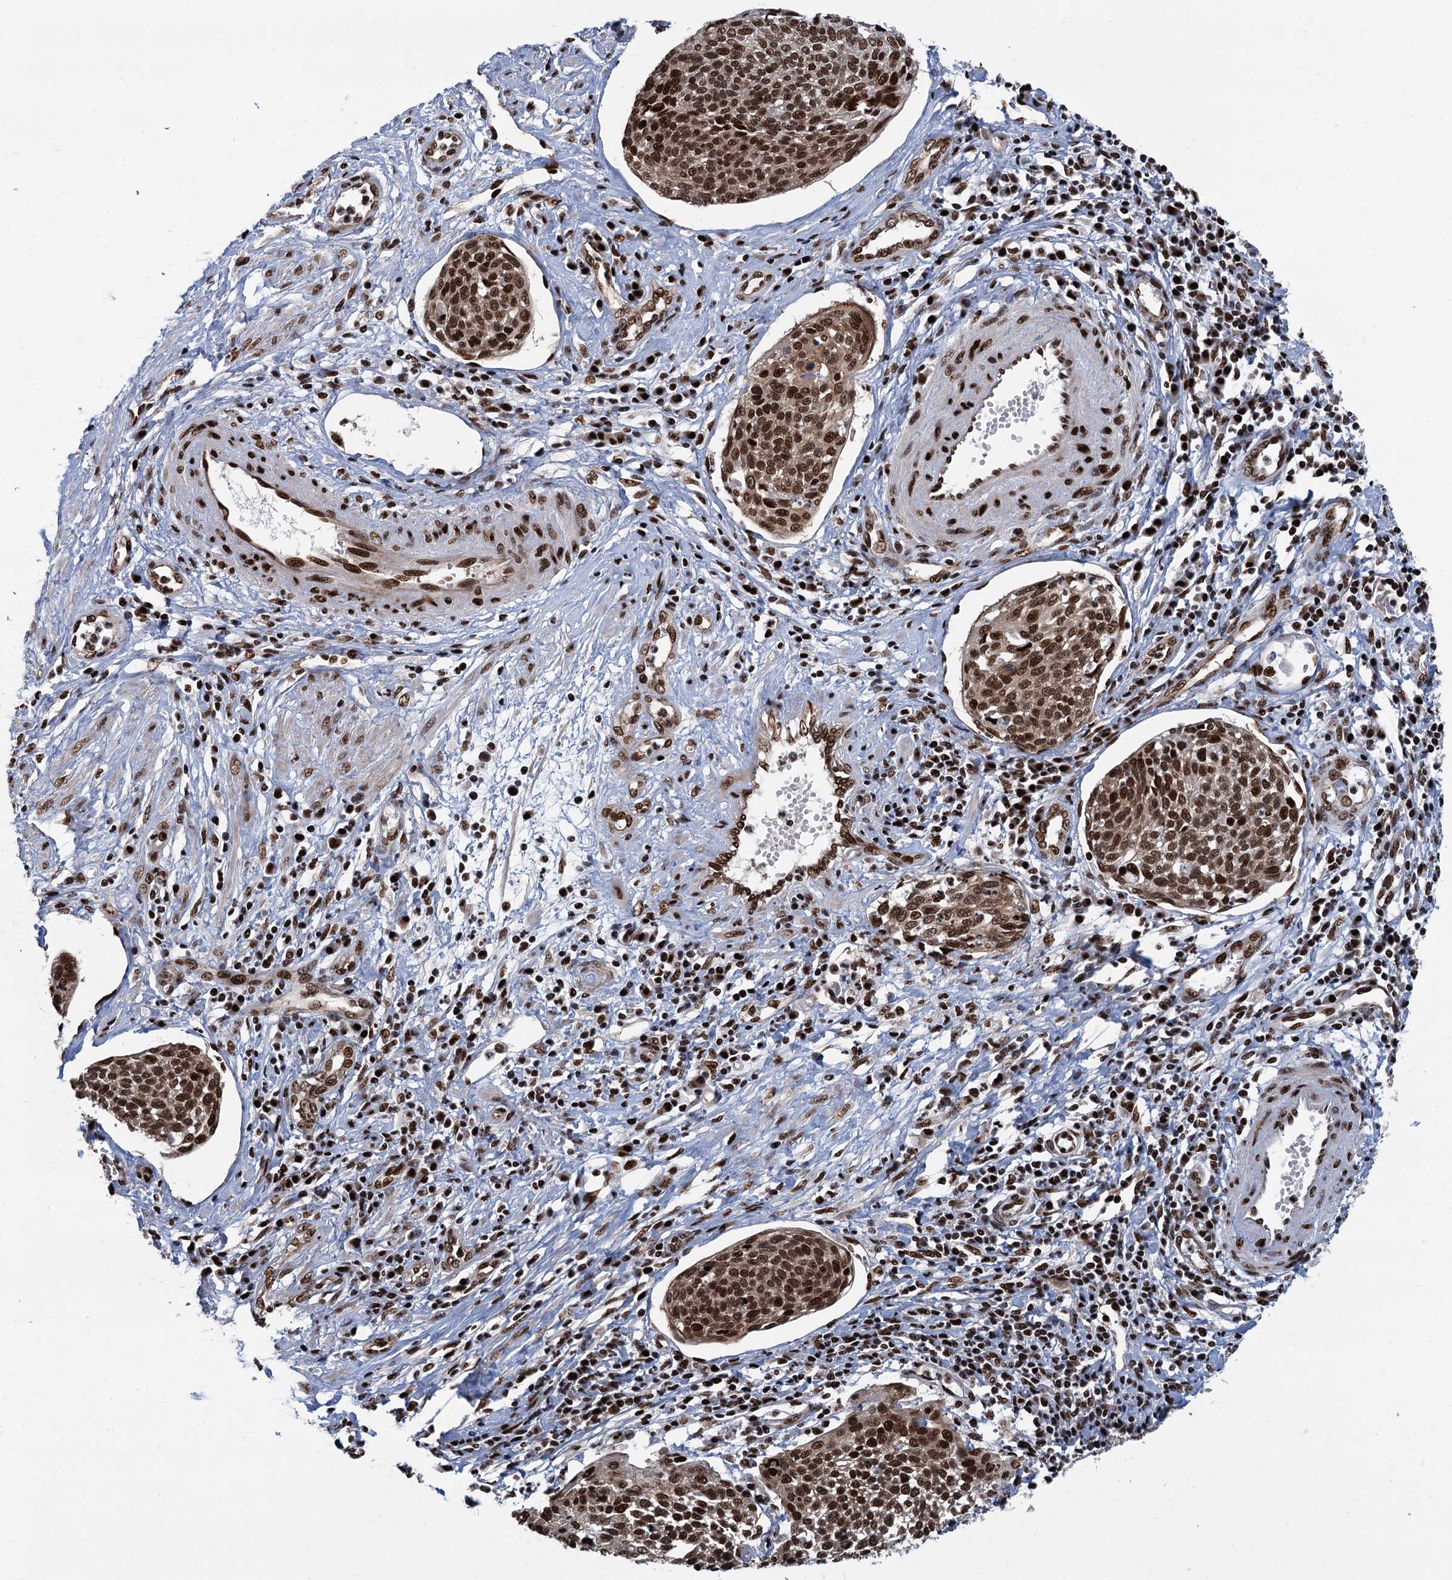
{"staining": {"intensity": "strong", "quantity": ">75%", "location": "cytoplasmic/membranous,nuclear"}, "tissue": "cervical cancer", "cell_type": "Tumor cells", "image_type": "cancer", "snomed": [{"axis": "morphology", "description": "Squamous cell carcinoma, NOS"}, {"axis": "topography", "description": "Cervix"}], "caption": "Immunohistochemistry of human cervical cancer (squamous cell carcinoma) displays high levels of strong cytoplasmic/membranous and nuclear positivity in about >75% of tumor cells. The staining is performed using DAB brown chromogen to label protein expression. The nuclei are counter-stained blue using hematoxylin.", "gene": "PPP4R1", "patient": {"sex": "female", "age": 34}}